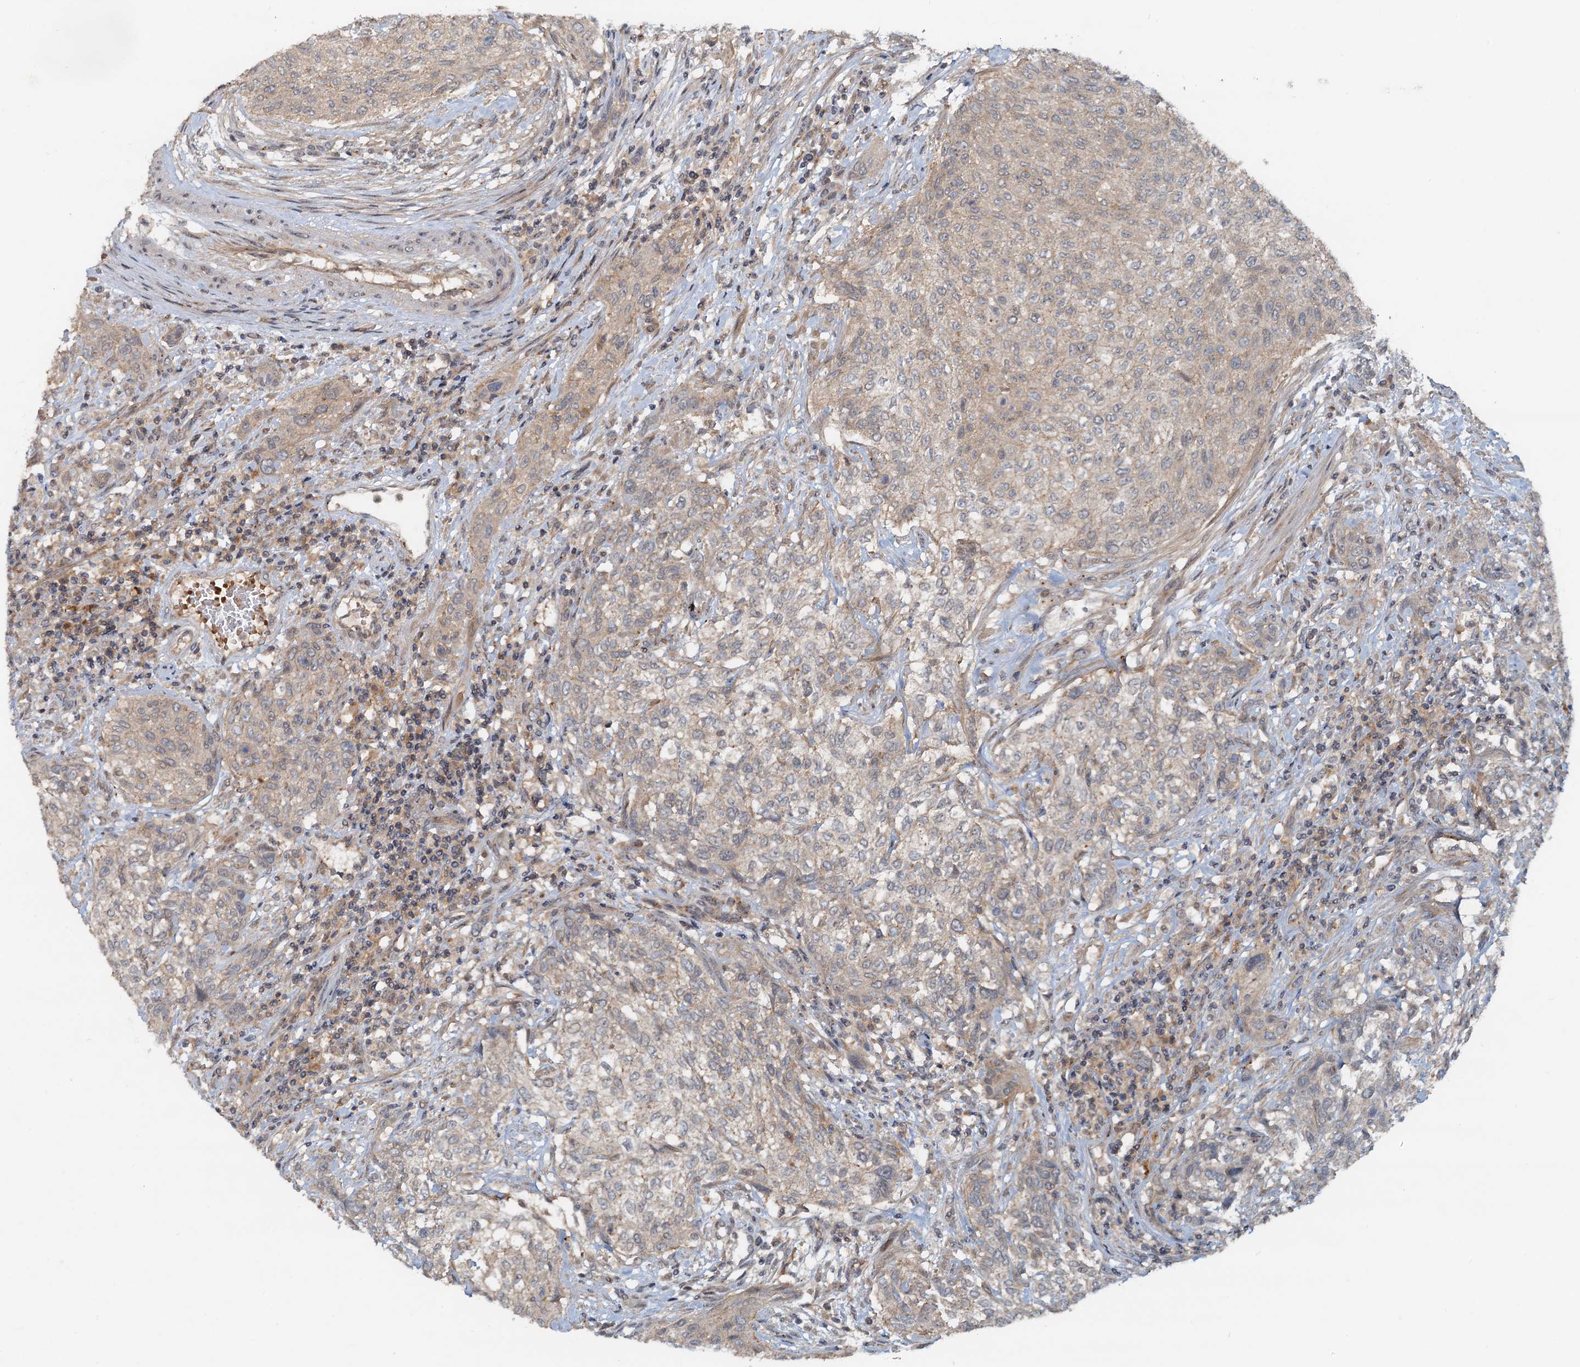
{"staining": {"intensity": "weak", "quantity": "25%-75%", "location": "cytoplasmic/membranous"}, "tissue": "urothelial cancer", "cell_type": "Tumor cells", "image_type": "cancer", "snomed": [{"axis": "morphology", "description": "Normal tissue, NOS"}, {"axis": "morphology", "description": "Urothelial carcinoma, NOS"}, {"axis": "topography", "description": "Urinary bladder"}, {"axis": "topography", "description": "Peripheral nerve tissue"}], "caption": "Protein expression analysis of human transitional cell carcinoma reveals weak cytoplasmic/membranous expression in approximately 25%-75% of tumor cells.", "gene": "CEP68", "patient": {"sex": "male", "age": 35}}